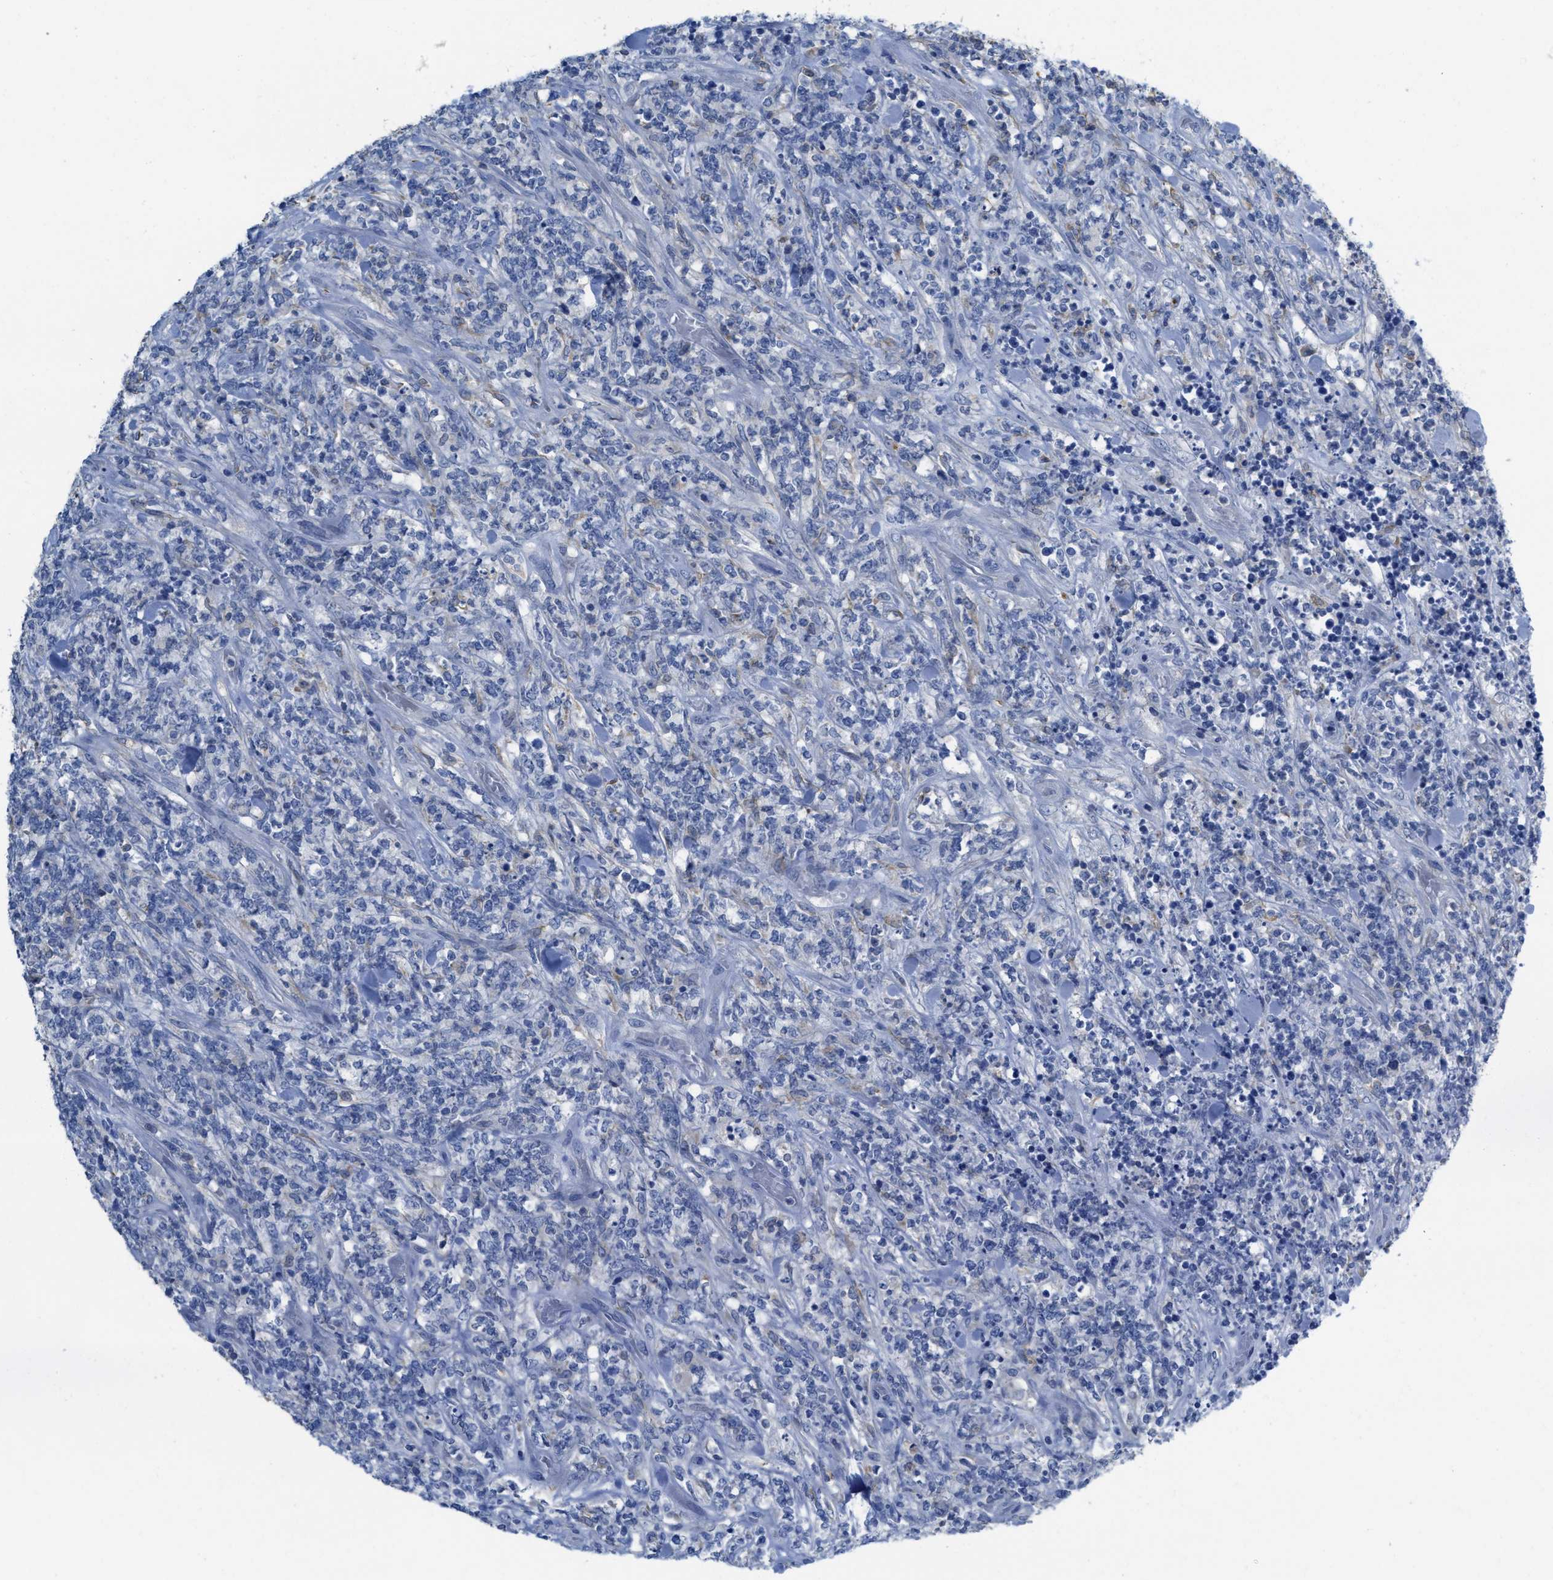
{"staining": {"intensity": "negative", "quantity": "none", "location": "none"}, "tissue": "lymphoma", "cell_type": "Tumor cells", "image_type": "cancer", "snomed": [{"axis": "morphology", "description": "Malignant lymphoma, non-Hodgkin's type, High grade"}, {"axis": "topography", "description": "Soft tissue"}], "caption": "High magnification brightfield microscopy of lymphoma stained with DAB (3,3'-diaminobenzidine) (brown) and counterstained with hematoxylin (blue): tumor cells show no significant positivity.", "gene": "CNNM4", "patient": {"sex": "male", "age": 18}}